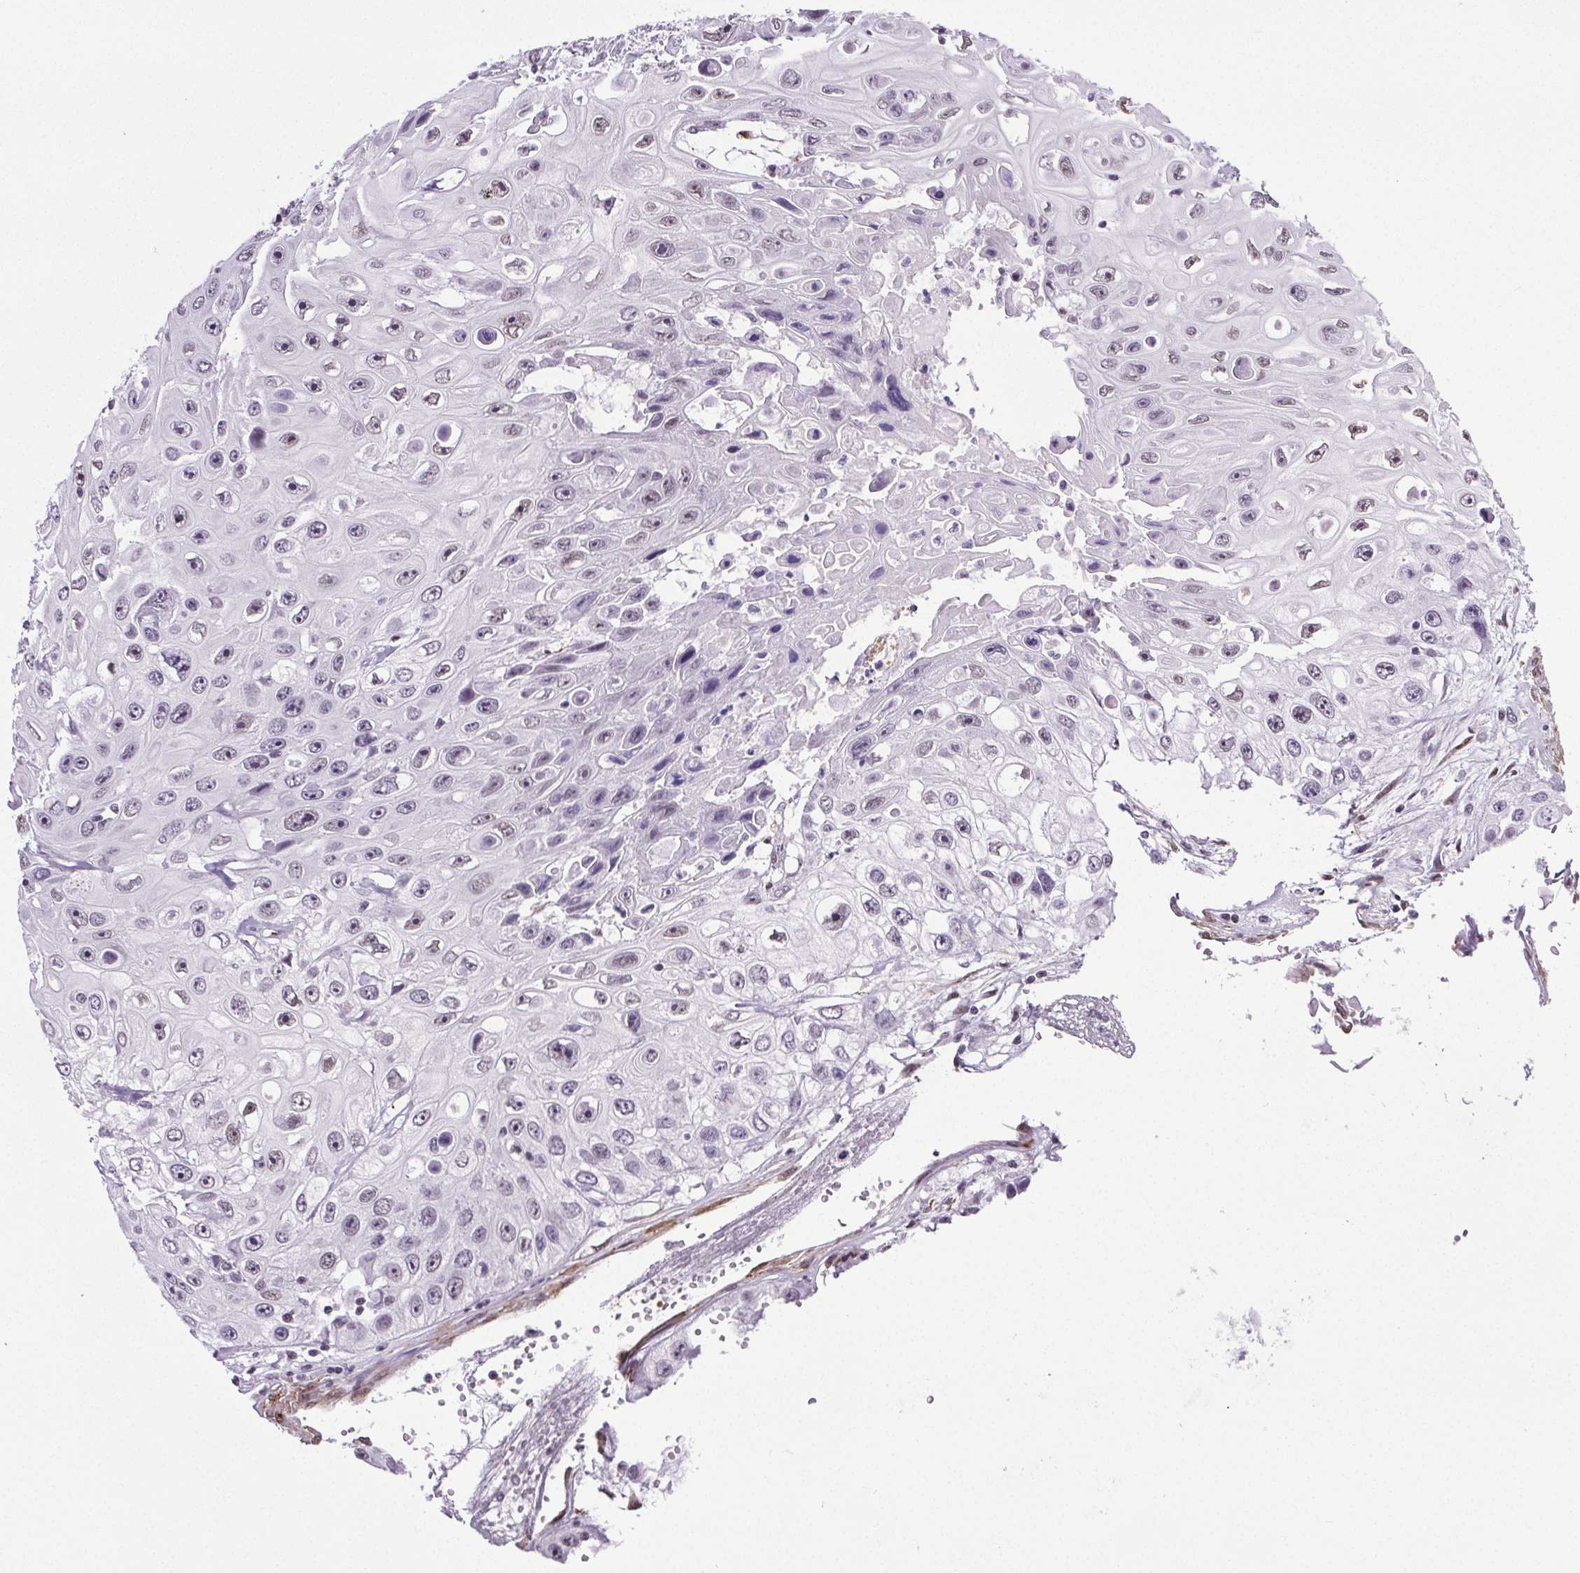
{"staining": {"intensity": "weak", "quantity": "<25%", "location": "nuclear"}, "tissue": "skin cancer", "cell_type": "Tumor cells", "image_type": "cancer", "snomed": [{"axis": "morphology", "description": "Squamous cell carcinoma, NOS"}, {"axis": "topography", "description": "Skin"}], "caption": "Immunohistochemistry of human squamous cell carcinoma (skin) shows no staining in tumor cells.", "gene": "GP6", "patient": {"sex": "male", "age": 82}}